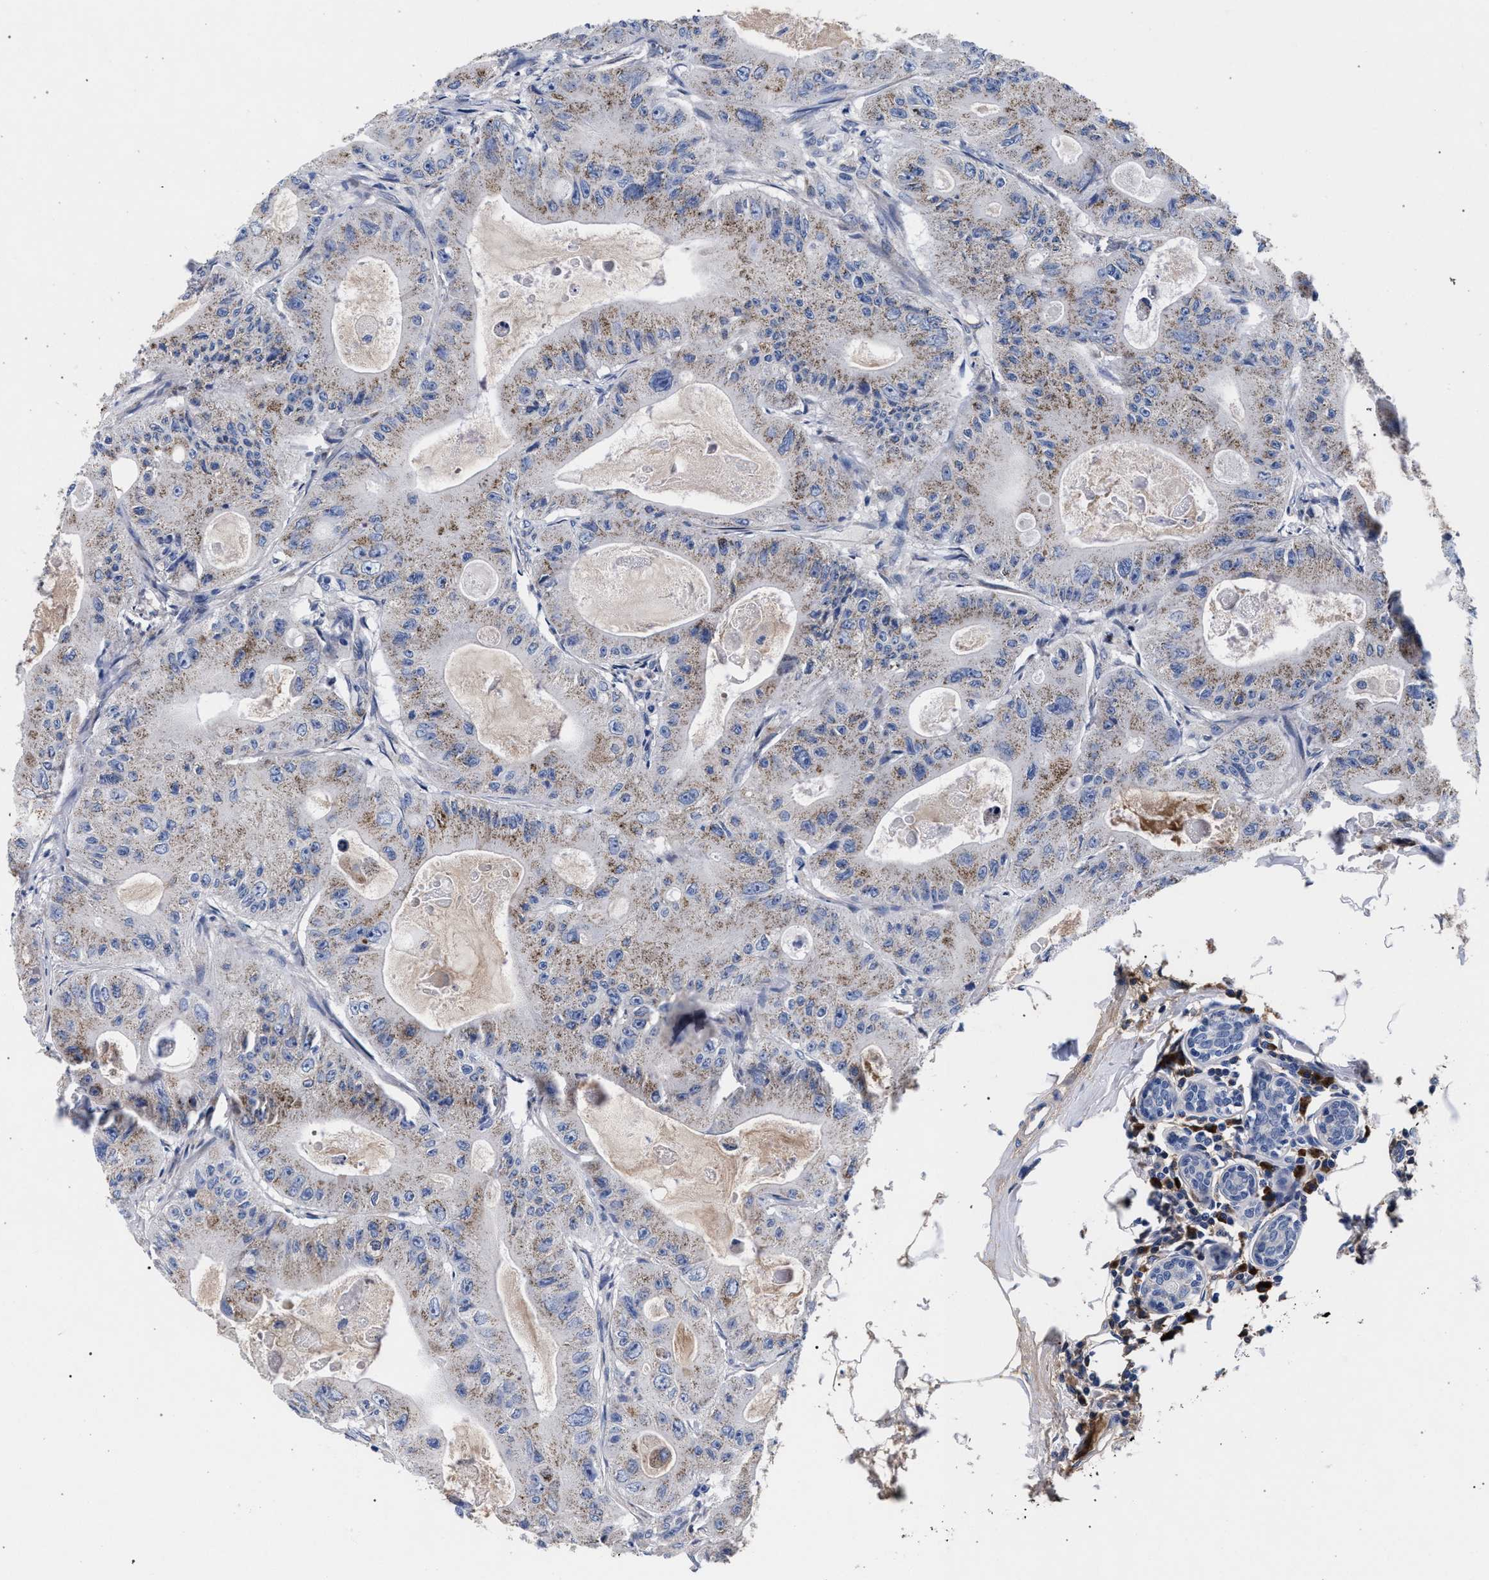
{"staining": {"intensity": "moderate", "quantity": ">75%", "location": "cytoplasmic/membranous"}, "tissue": "colorectal cancer", "cell_type": "Tumor cells", "image_type": "cancer", "snomed": [{"axis": "morphology", "description": "Adenocarcinoma, NOS"}, {"axis": "topography", "description": "Colon"}], "caption": "Tumor cells demonstrate moderate cytoplasmic/membranous positivity in approximately >75% of cells in colorectal adenocarcinoma.", "gene": "ACOX1", "patient": {"sex": "female", "age": 46}}